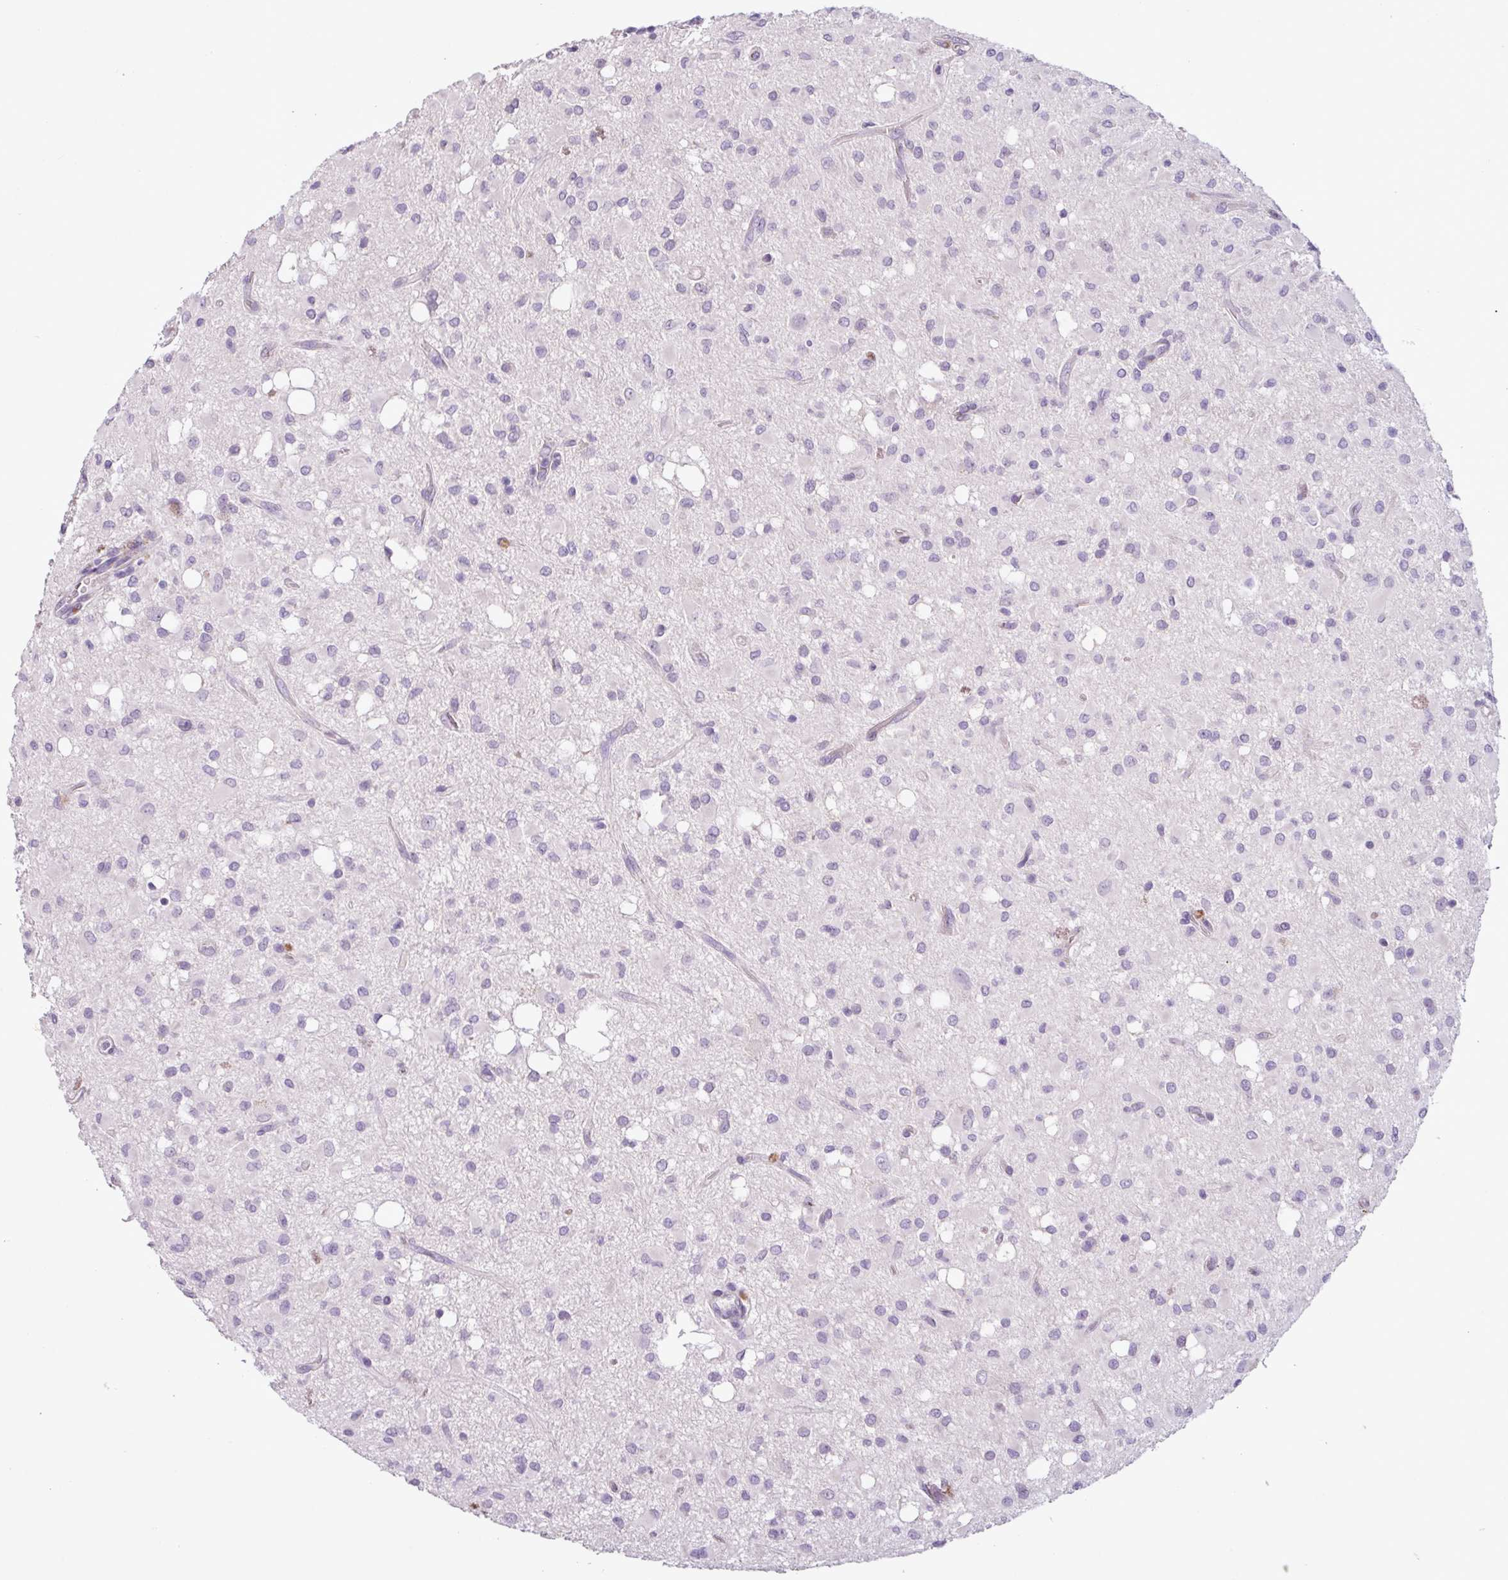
{"staining": {"intensity": "negative", "quantity": "none", "location": "none"}, "tissue": "glioma", "cell_type": "Tumor cells", "image_type": "cancer", "snomed": [{"axis": "morphology", "description": "Glioma, malignant, Low grade"}, {"axis": "topography", "description": "Brain"}], "caption": "This is an immunohistochemistry histopathology image of glioma. There is no expression in tumor cells.", "gene": "C9orf24", "patient": {"sex": "female", "age": 33}}